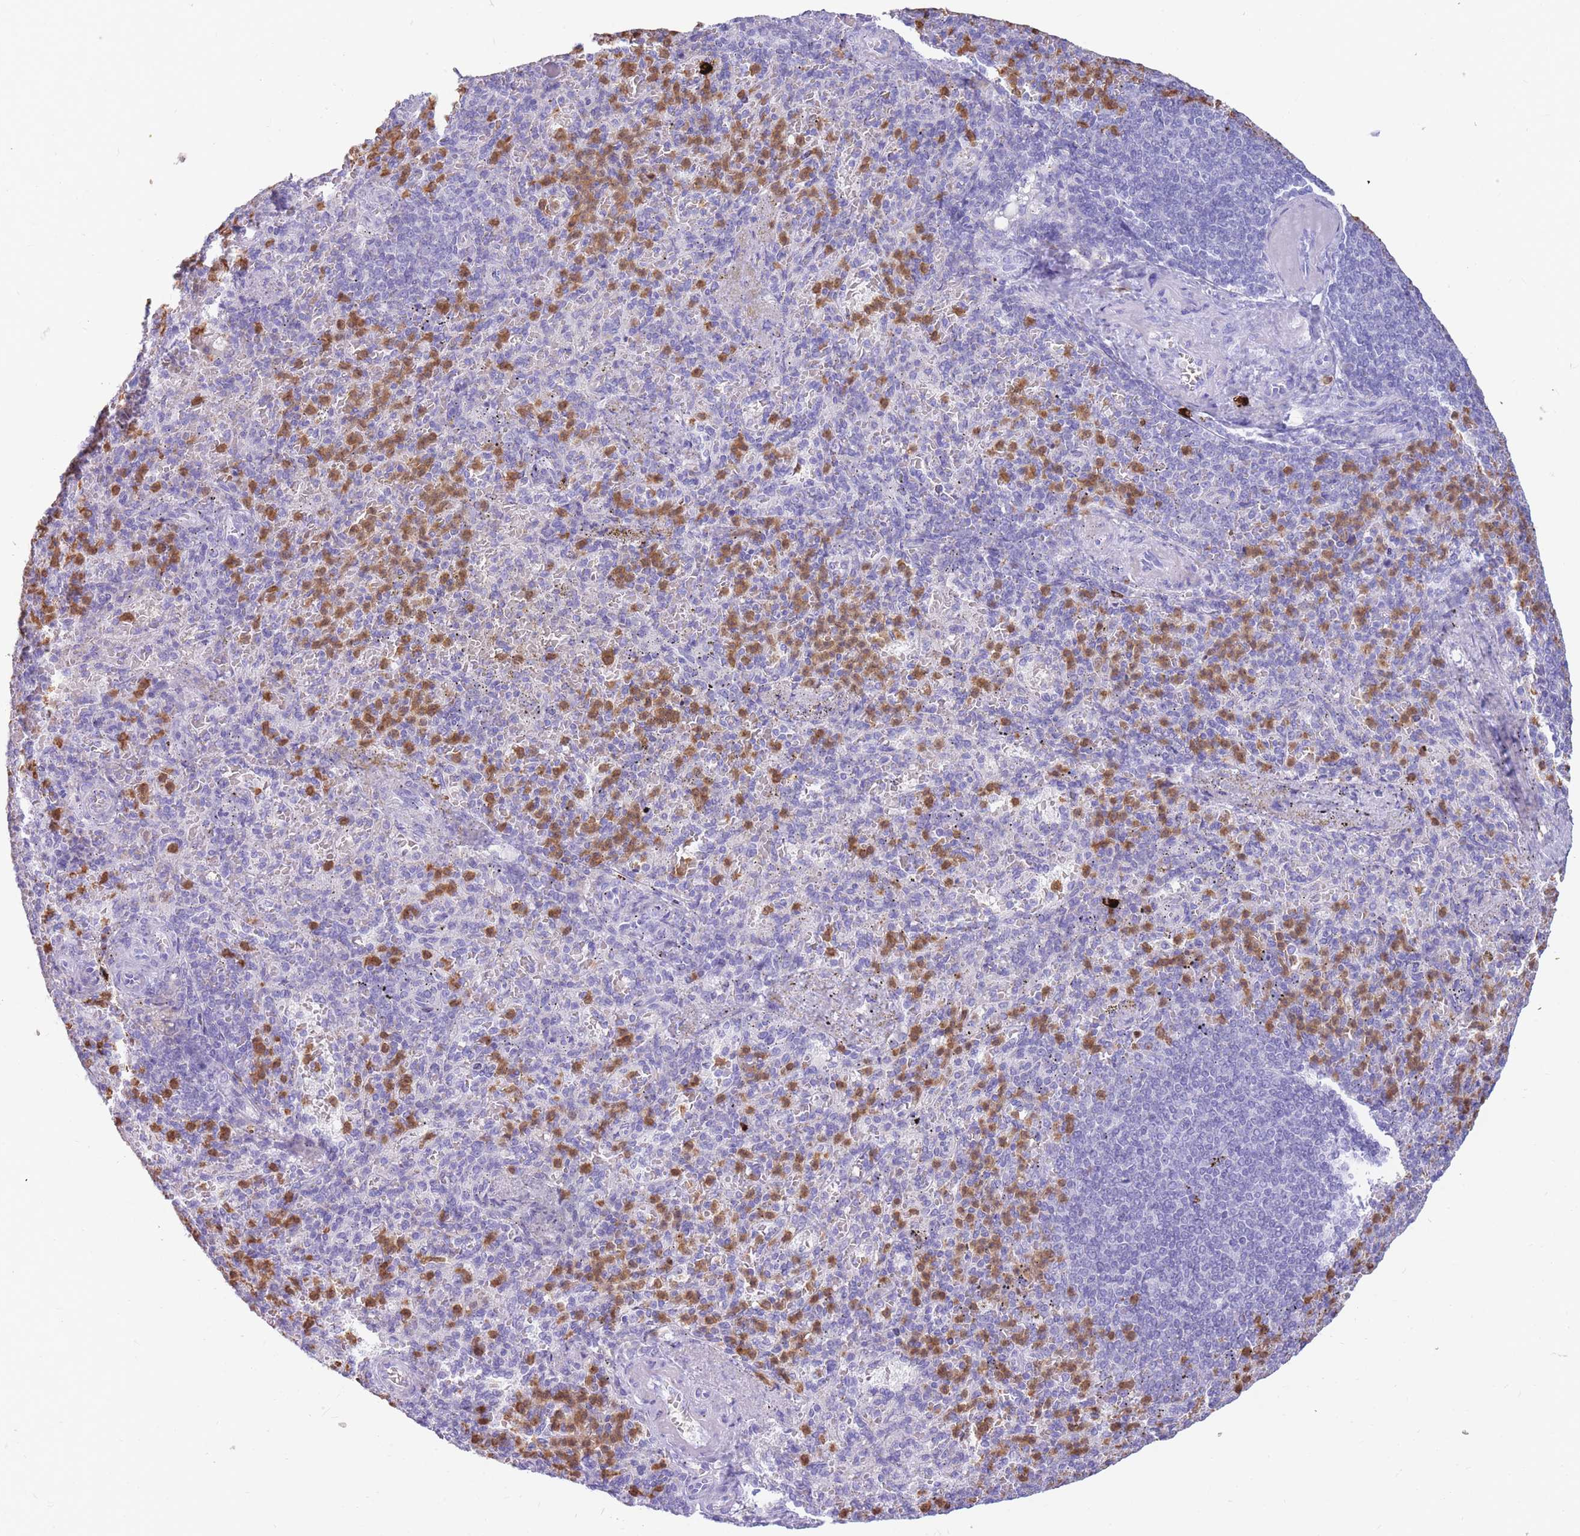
{"staining": {"intensity": "moderate", "quantity": "25%-75%", "location": "cytoplasmic/membranous"}, "tissue": "spleen", "cell_type": "Cells in red pulp", "image_type": "normal", "snomed": [{"axis": "morphology", "description": "Normal tissue, NOS"}, {"axis": "topography", "description": "Spleen"}], "caption": "Approximately 25%-75% of cells in red pulp in benign spleen display moderate cytoplasmic/membranous protein expression as visualized by brown immunohistochemical staining.", "gene": "TPSAB1", "patient": {"sex": "female", "age": 74}}